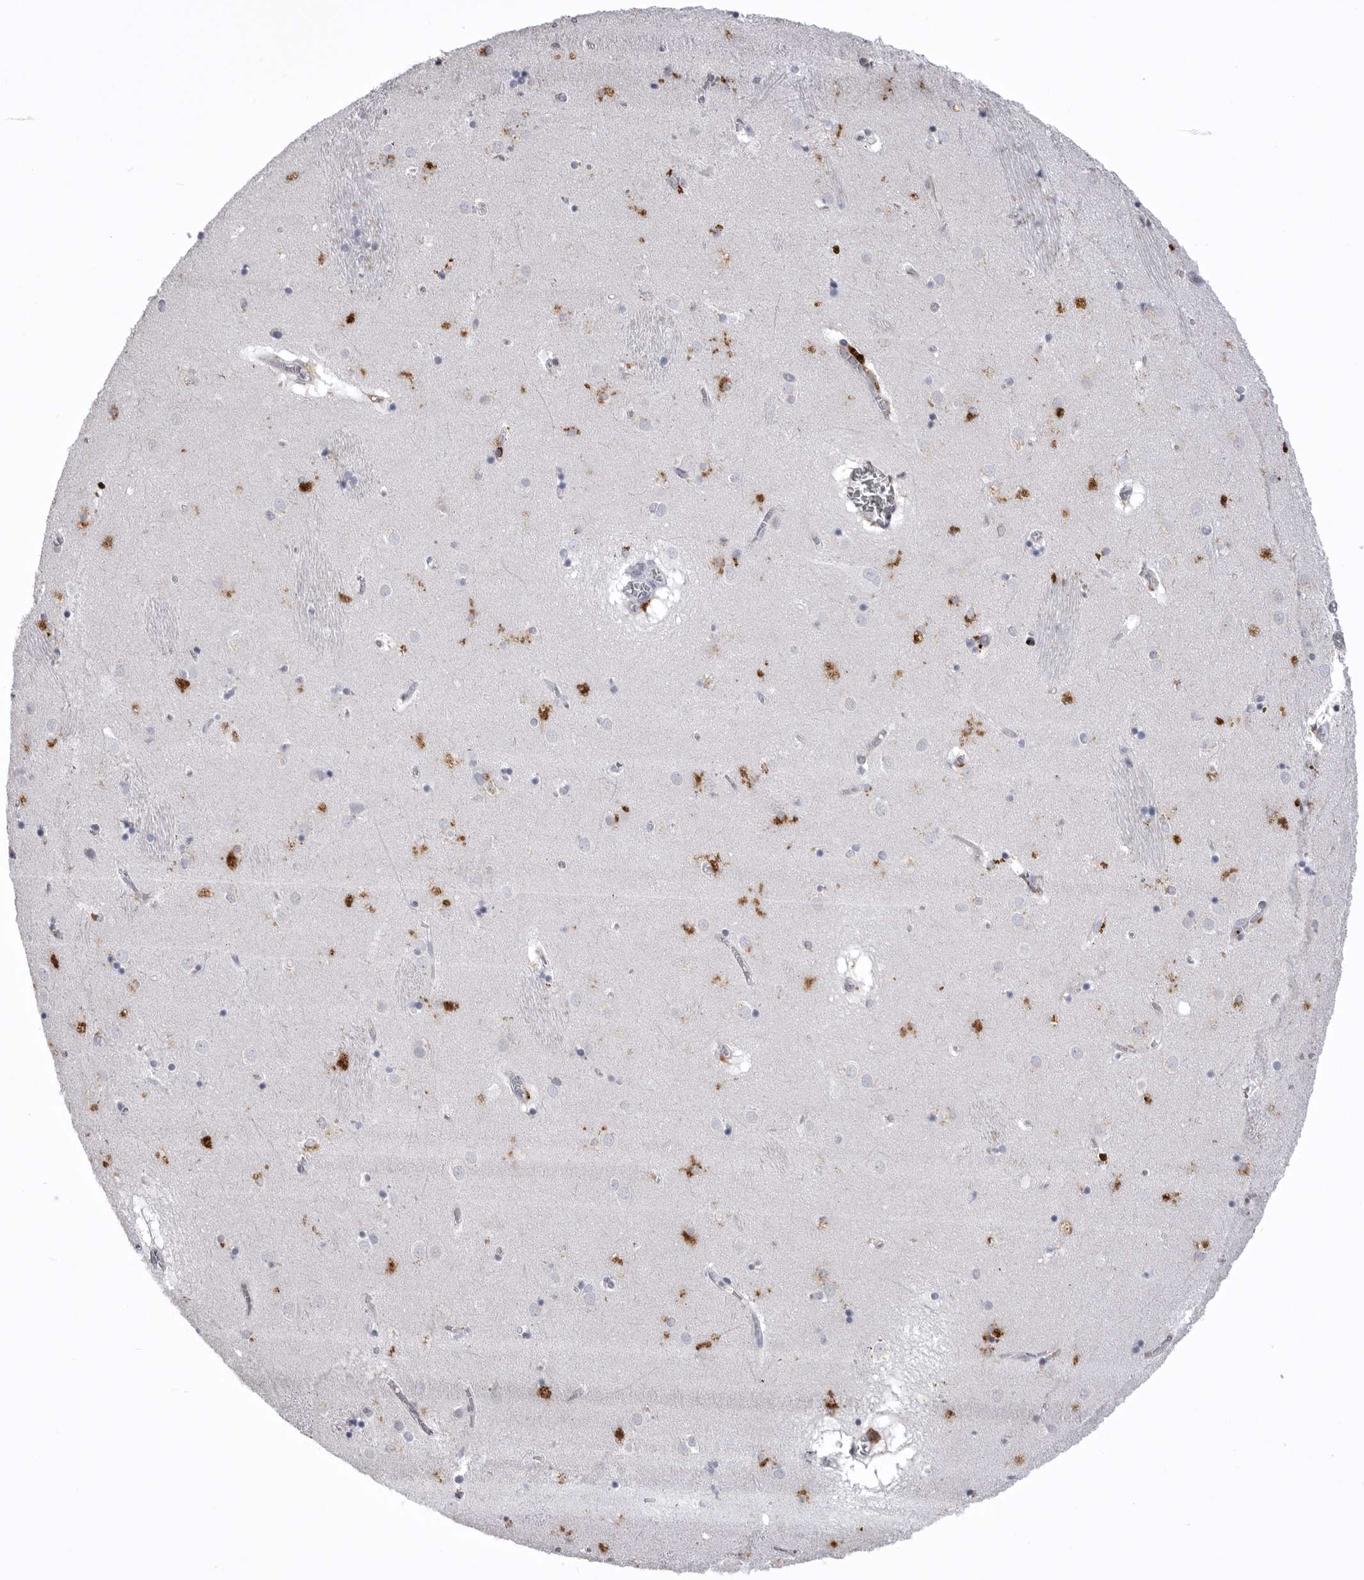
{"staining": {"intensity": "moderate", "quantity": "25%-75%", "location": "cytoplasmic/membranous"}, "tissue": "caudate", "cell_type": "Glial cells", "image_type": "normal", "snomed": [{"axis": "morphology", "description": "Normal tissue, NOS"}, {"axis": "topography", "description": "Lateral ventricle wall"}], "caption": "DAB (3,3'-diaminobenzidine) immunohistochemical staining of normal caudate exhibits moderate cytoplasmic/membranous protein positivity in approximately 25%-75% of glial cells. The staining was performed using DAB to visualize the protein expression in brown, while the nuclei were stained in blue with hematoxylin (Magnification: 20x).", "gene": "PSPN", "patient": {"sex": "male", "age": 70}}